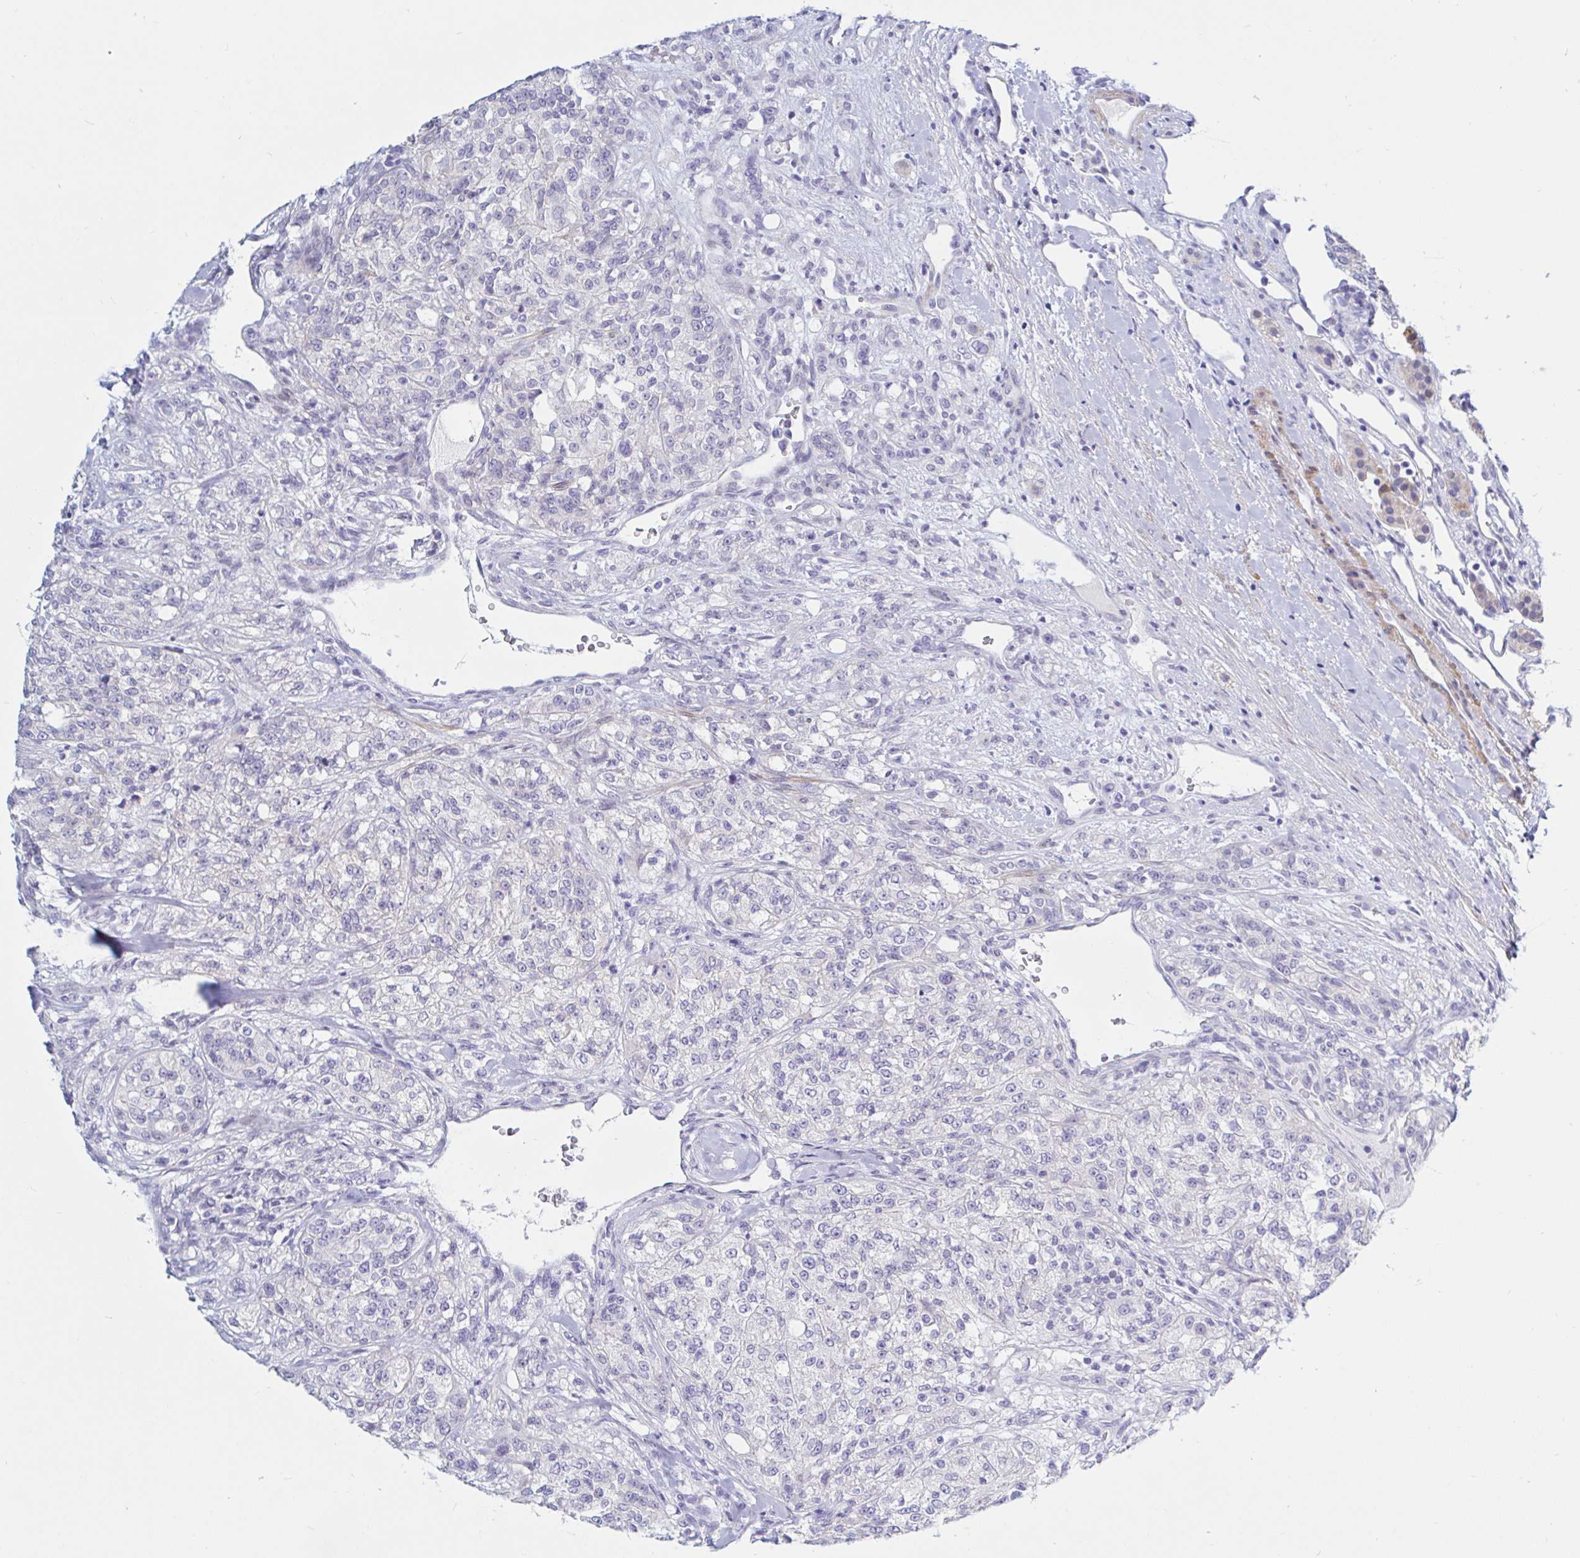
{"staining": {"intensity": "negative", "quantity": "none", "location": "none"}, "tissue": "renal cancer", "cell_type": "Tumor cells", "image_type": "cancer", "snomed": [{"axis": "morphology", "description": "Adenocarcinoma, NOS"}, {"axis": "topography", "description": "Kidney"}], "caption": "The micrograph exhibits no significant expression in tumor cells of renal cancer (adenocarcinoma).", "gene": "NBPF3", "patient": {"sex": "female", "age": 63}}